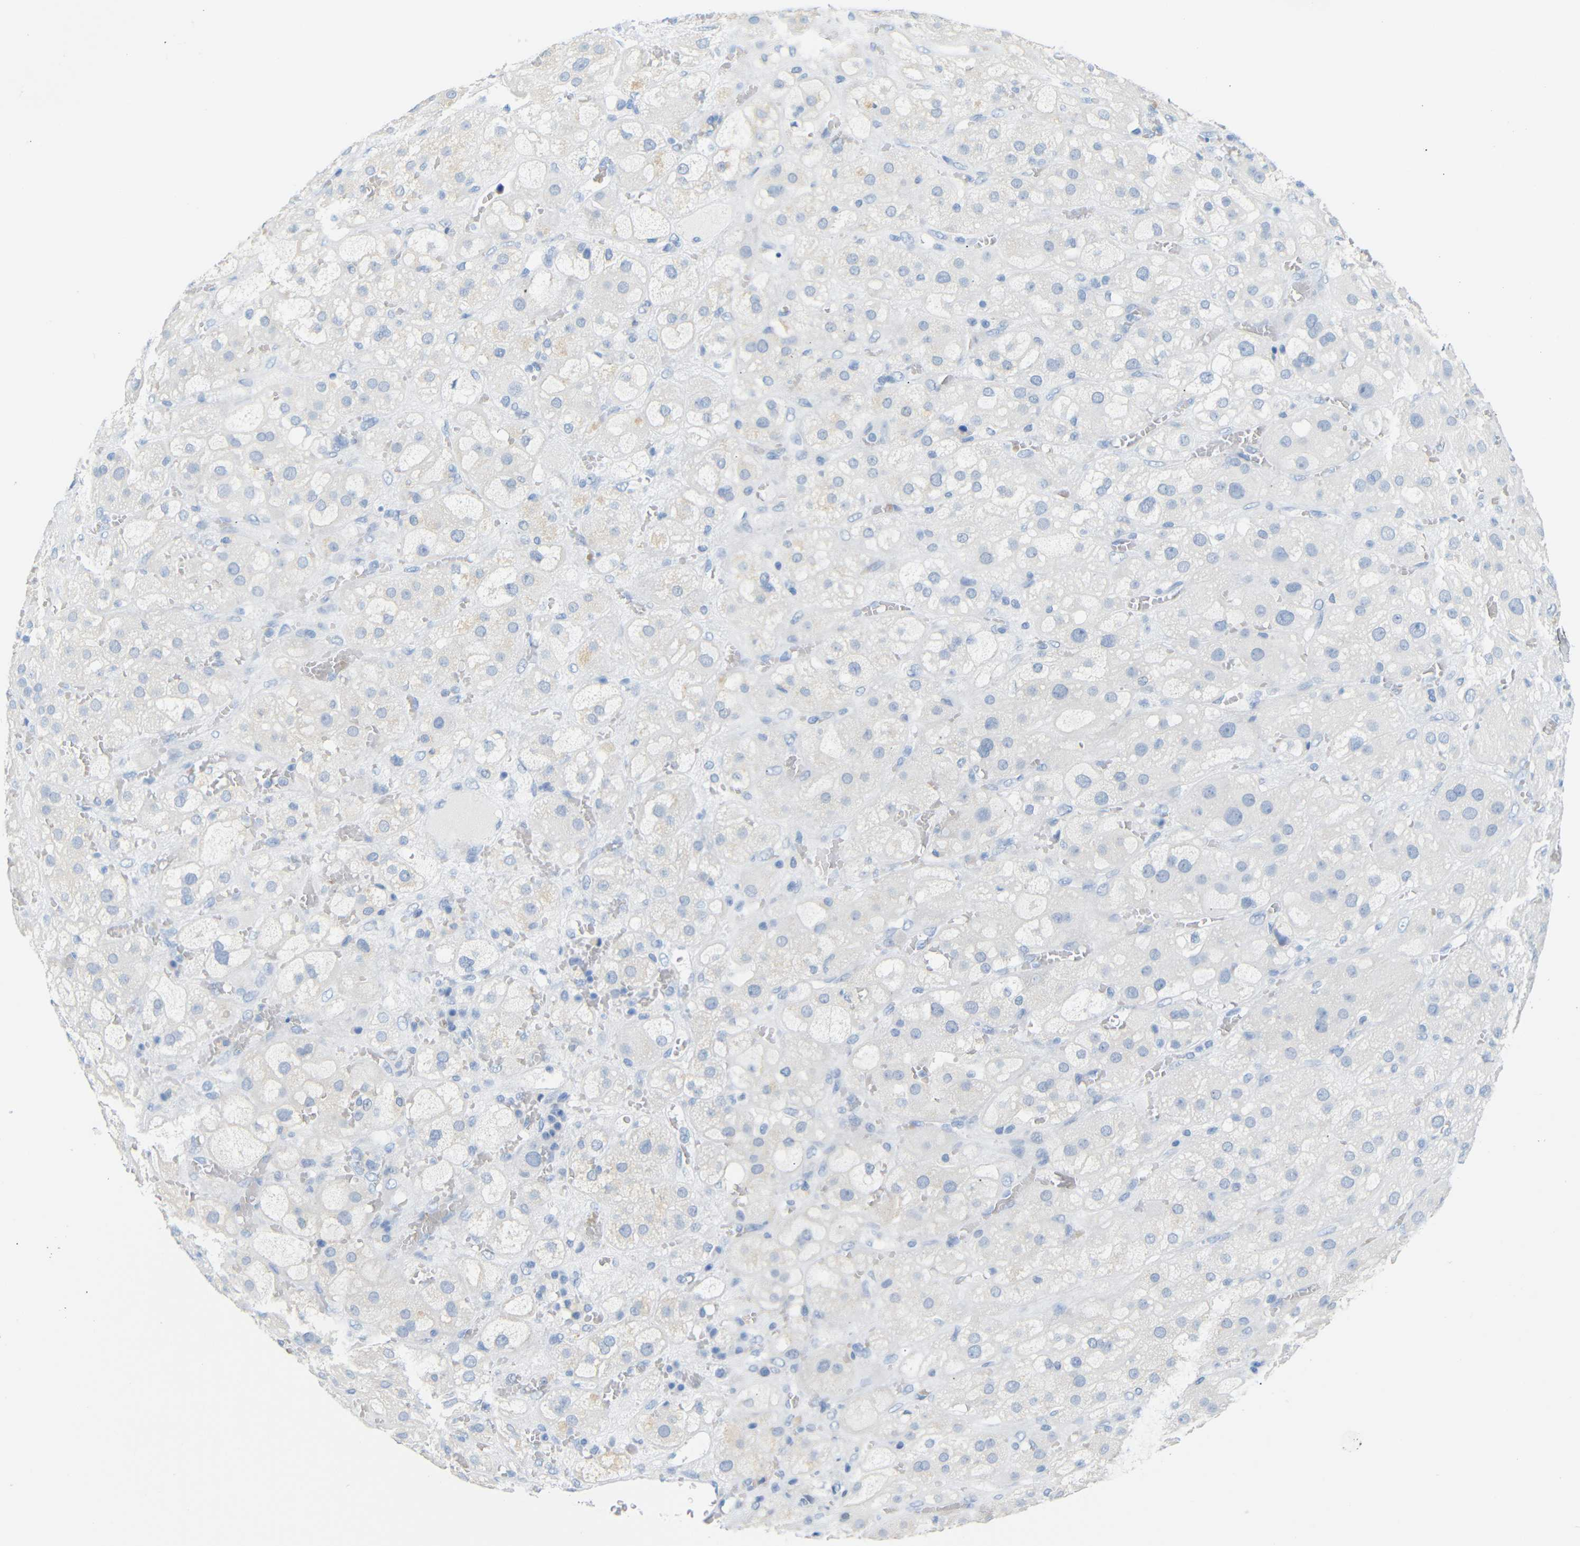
{"staining": {"intensity": "negative", "quantity": "none", "location": "none"}, "tissue": "adrenal gland", "cell_type": "Glandular cells", "image_type": "normal", "snomed": [{"axis": "morphology", "description": "Normal tissue, NOS"}, {"axis": "topography", "description": "Adrenal gland"}], "caption": "High power microscopy photomicrograph of an immunohistochemistry (IHC) photomicrograph of unremarkable adrenal gland, revealing no significant positivity in glandular cells.", "gene": "DYNAP", "patient": {"sex": "female", "age": 47}}